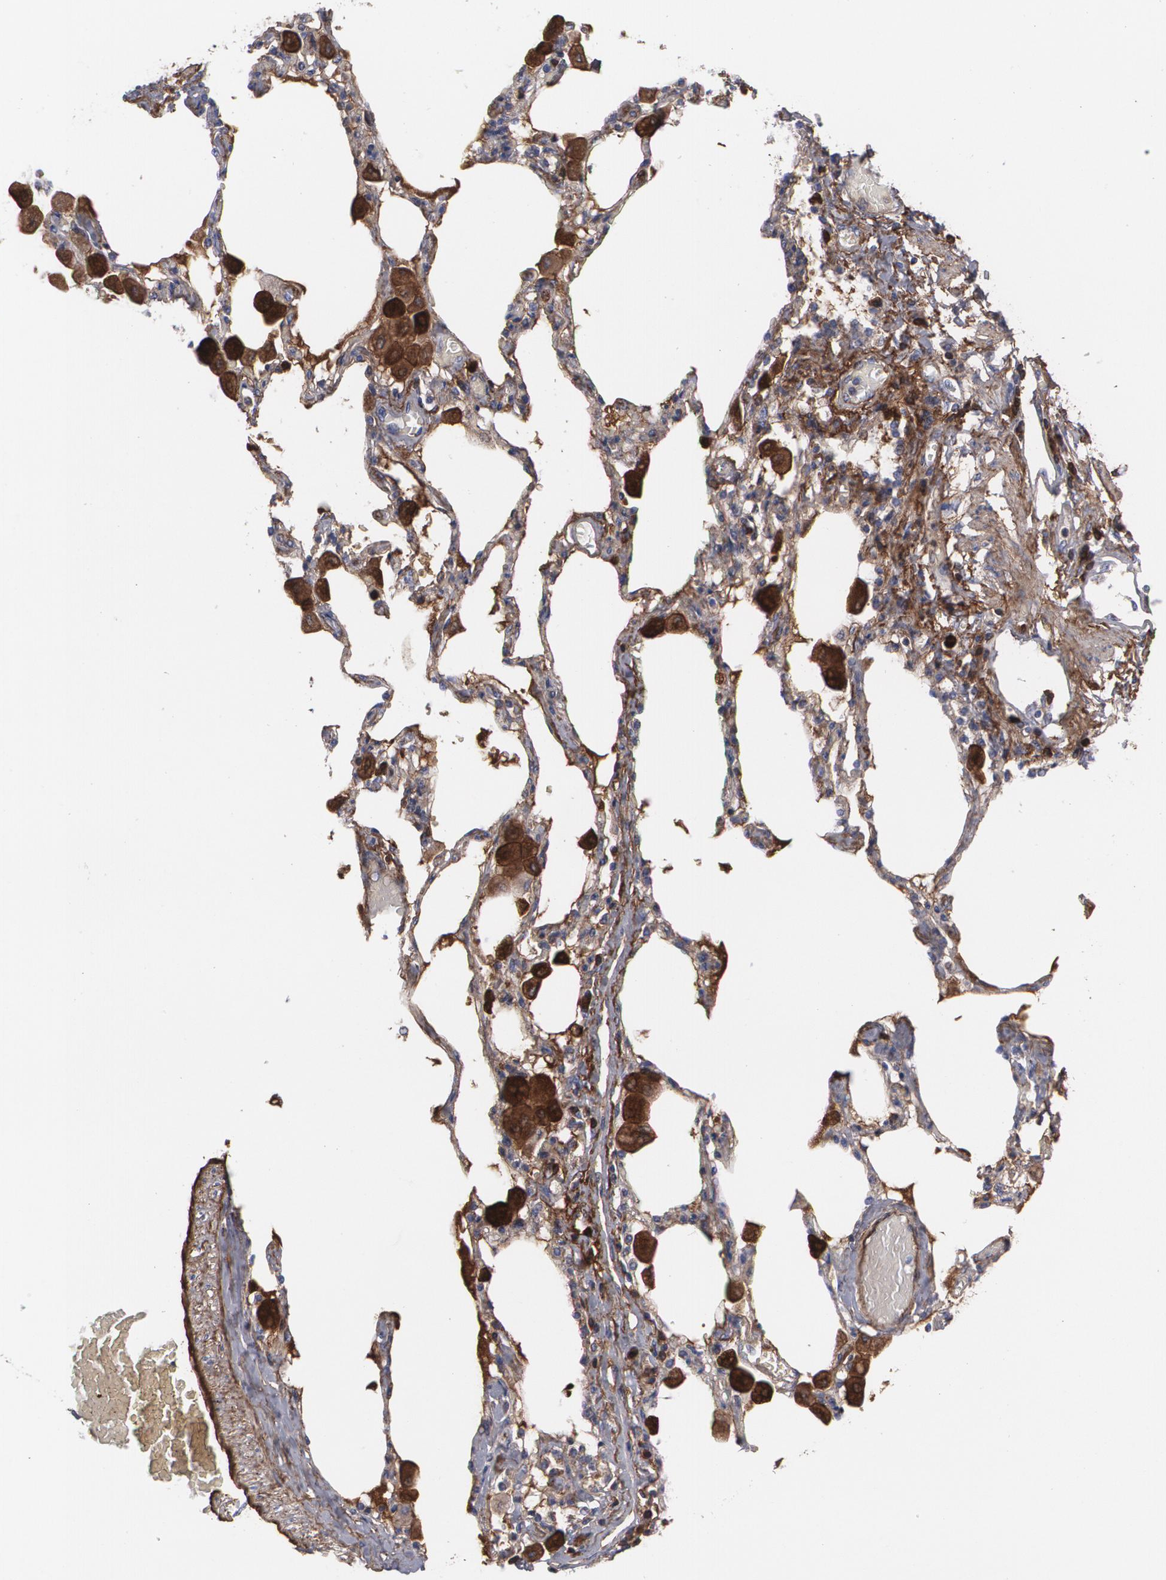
{"staining": {"intensity": "moderate", "quantity": ">75%", "location": "cytoplasmic/membranous"}, "tissue": "bronchus", "cell_type": "Respiratory epithelial cells", "image_type": "normal", "snomed": [{"axis": "morphology", "description": "Normal tissue, NOS"}, {"axis": "morphology", "description": "Squamous cell carcinoma, NOS"}, {"axis": "topography", "description": "Bronchus"}, {"axis": "topography", "description": "Lung"}], "caption": "Immunohistochemical staining of benign human bronchus shows medium levels of moderate cytoplasmic/membranous positivity in about >75% of respiratory epithelial cells.", "gene": "FBLN1", "patient": {"sex": "female", "age": 47}}